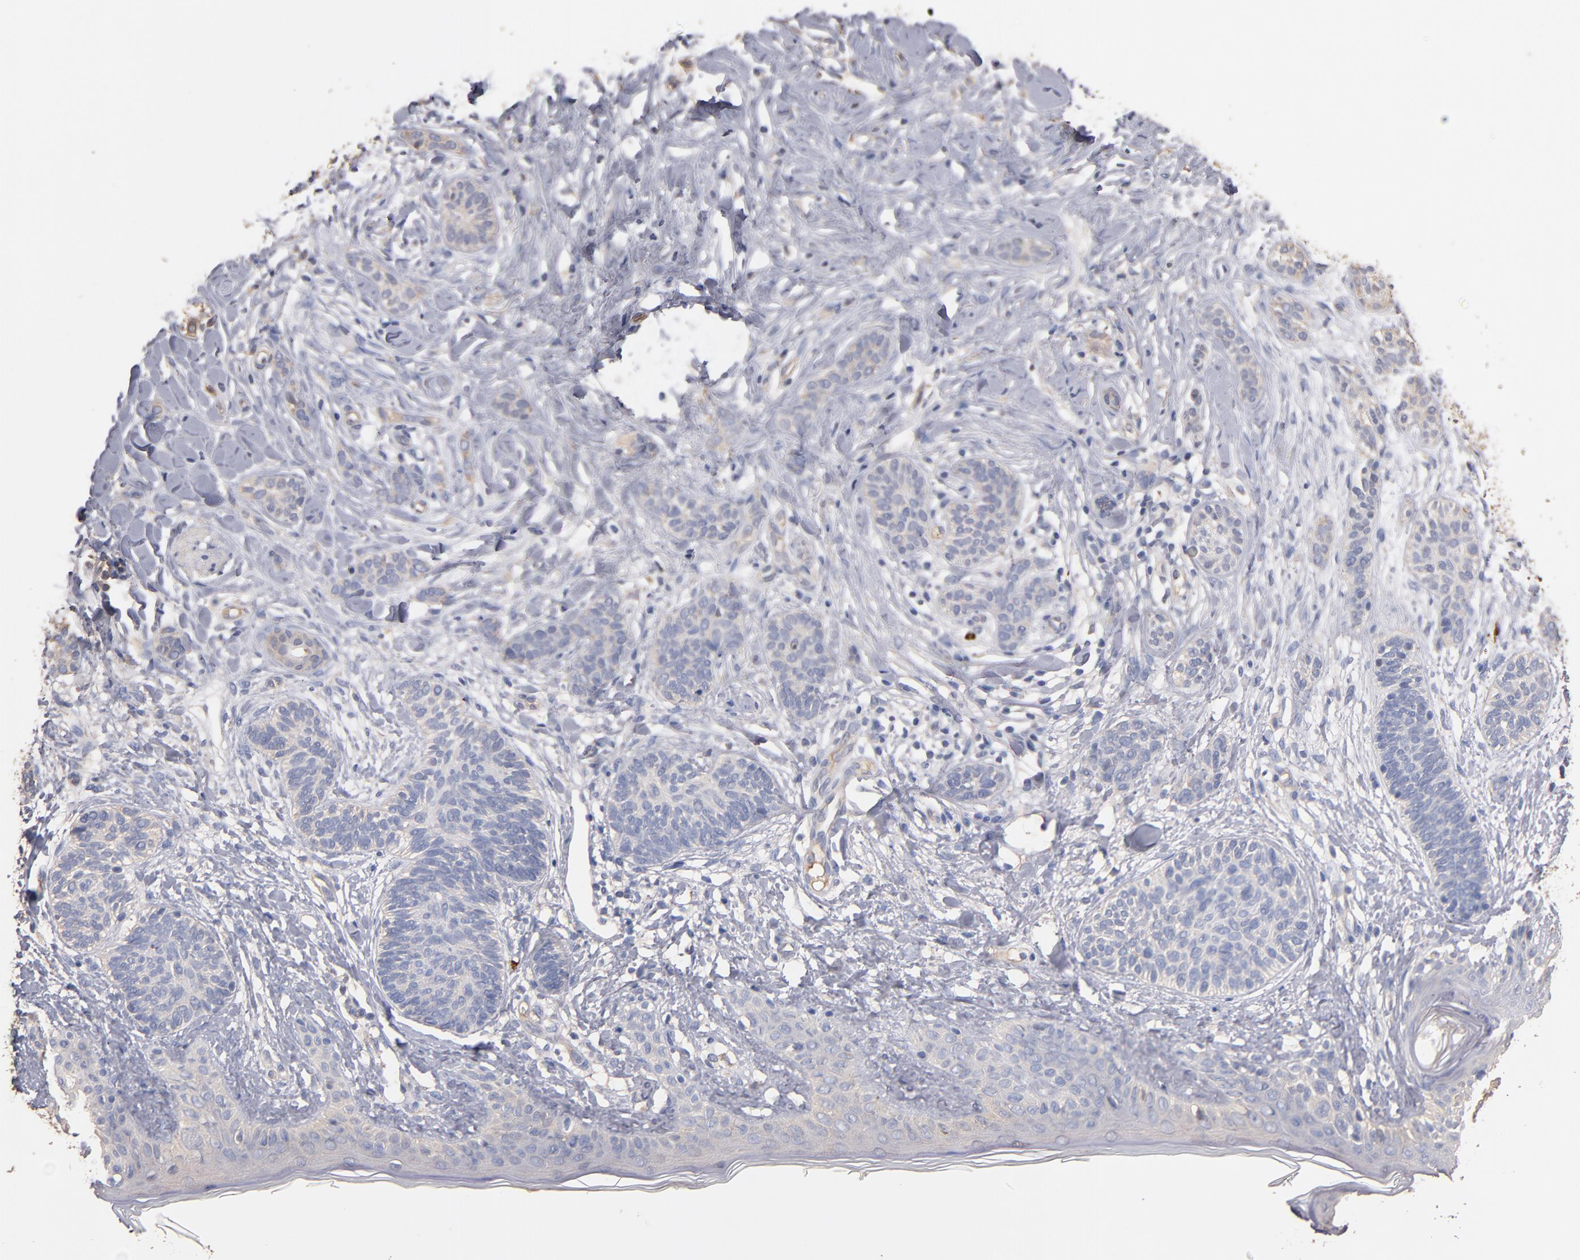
{"staining": {"intensity": "negative", "quantity": "none", "location": "none"}, "tissue": "skin cancer", "cell_type": "Tumor cells", "image_type": "cancer", "snomed": [{"axis": "morphology", "description": "Normal tissue, NOS"}, {"axis": "morphology", "description": "Basal cell carcinoma"}, {"axis": "topography", "description": "Skin"}], "caption": "Protein analysis of skin cancer (basal cell carcinoma) demonstrates no significant staining in tumor cells.", "gene": "RO60", "patient": {"sex": "male", "age": 63}}